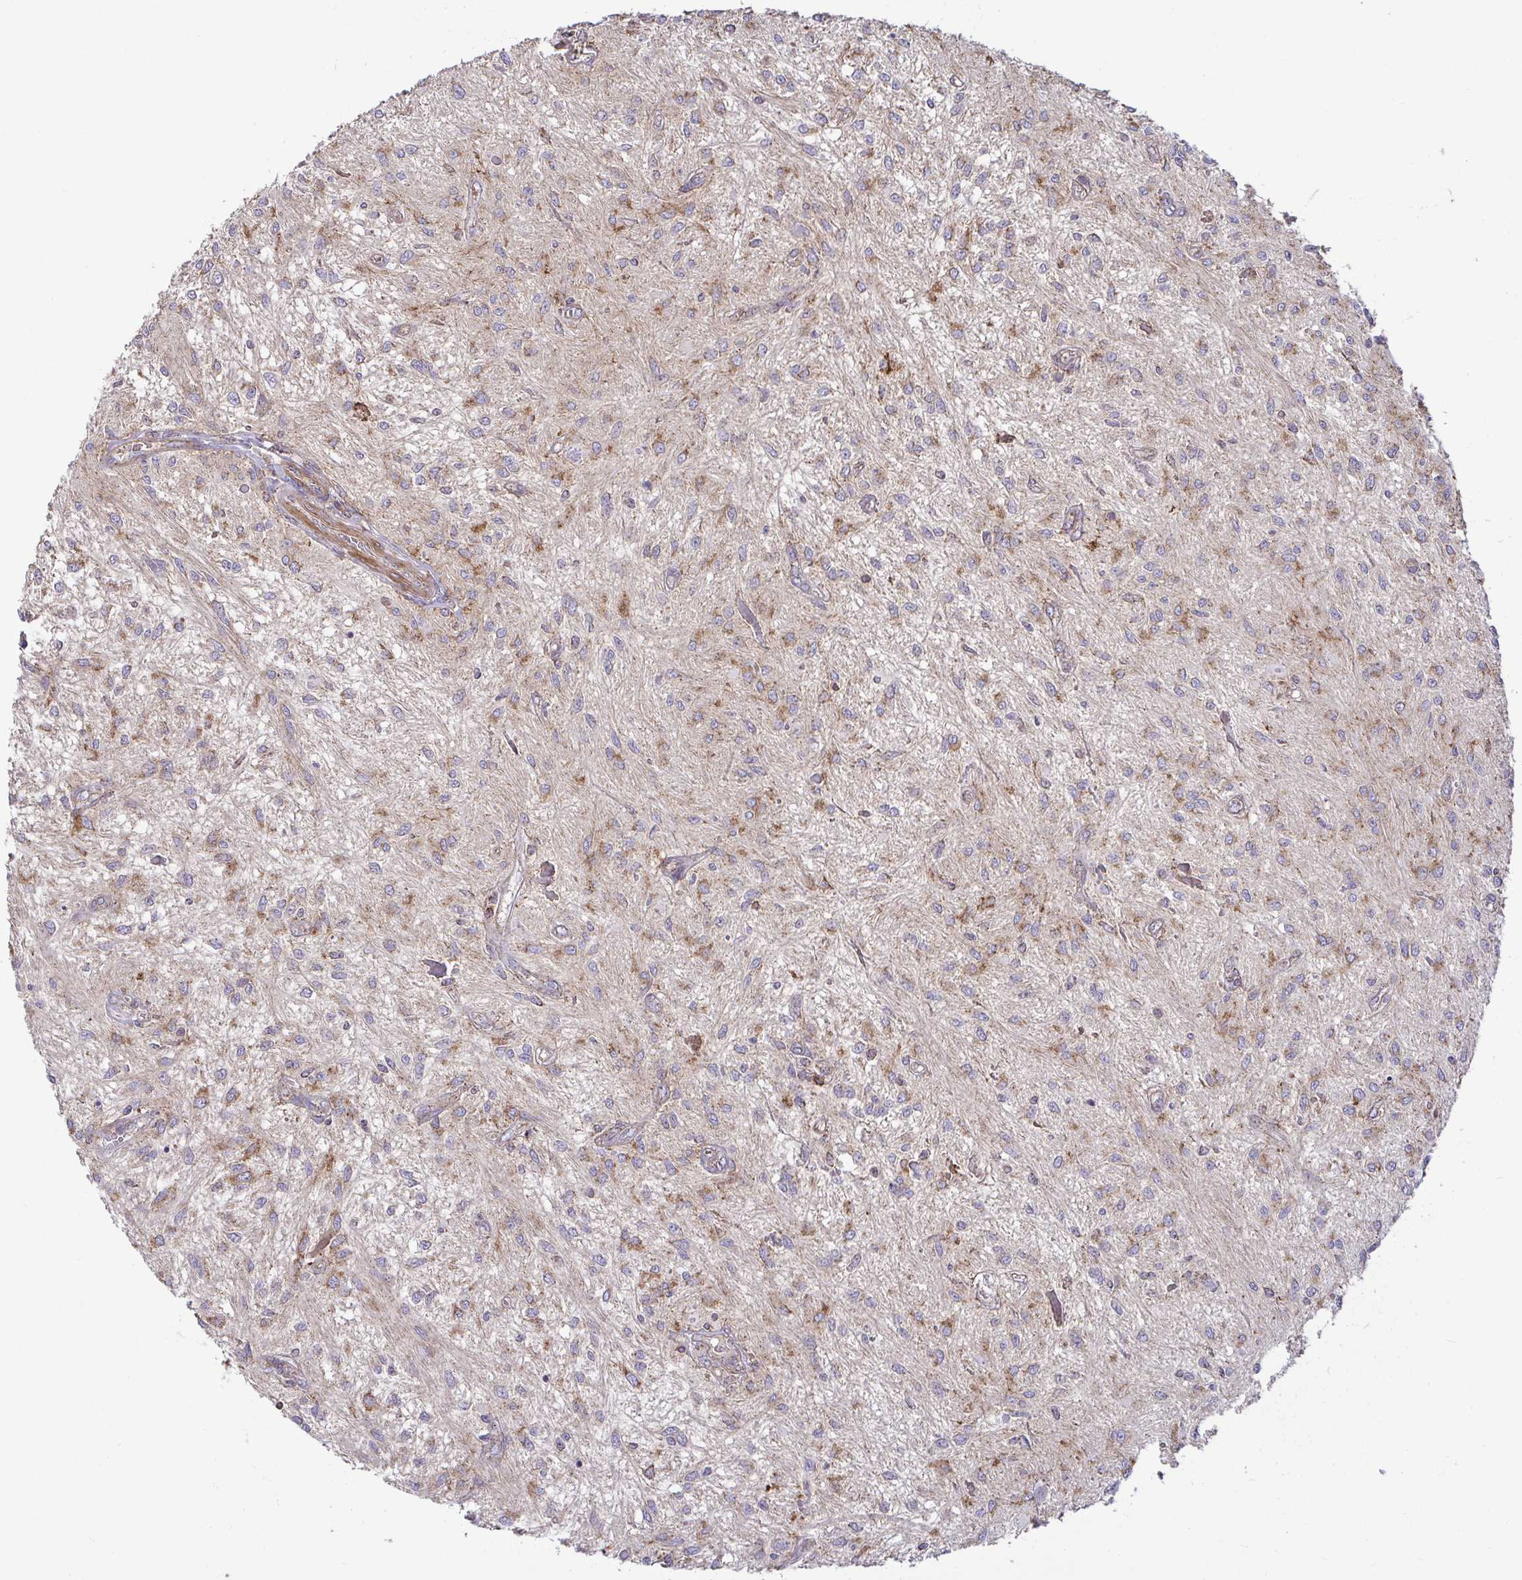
{"staining": {"intensity": "moderate", "quantity": "<25%", "location": "cytoplasmic/membranous"}, "tissue": "glioma", "cell_type": "Tumor cells", "image_type": "cancer", "snomed": [{"axis": "morphology", "description": "Glioma, malignant, Low grade"}, {"axis": "topography", "description": "Cerebellum"}], "caption": "IHC image of neoplastic tissue: human malignant glioma (low-grade) stained using immunohistochemistry demonstrates low levels of moderate protein expression localized specifically in the cytoplasmic/membranous of tumor cells, appearing as a cytoplasmic/membranous brown color.", "gene": "SPRY1", "patient": {"sex": "female", "age": 14}}